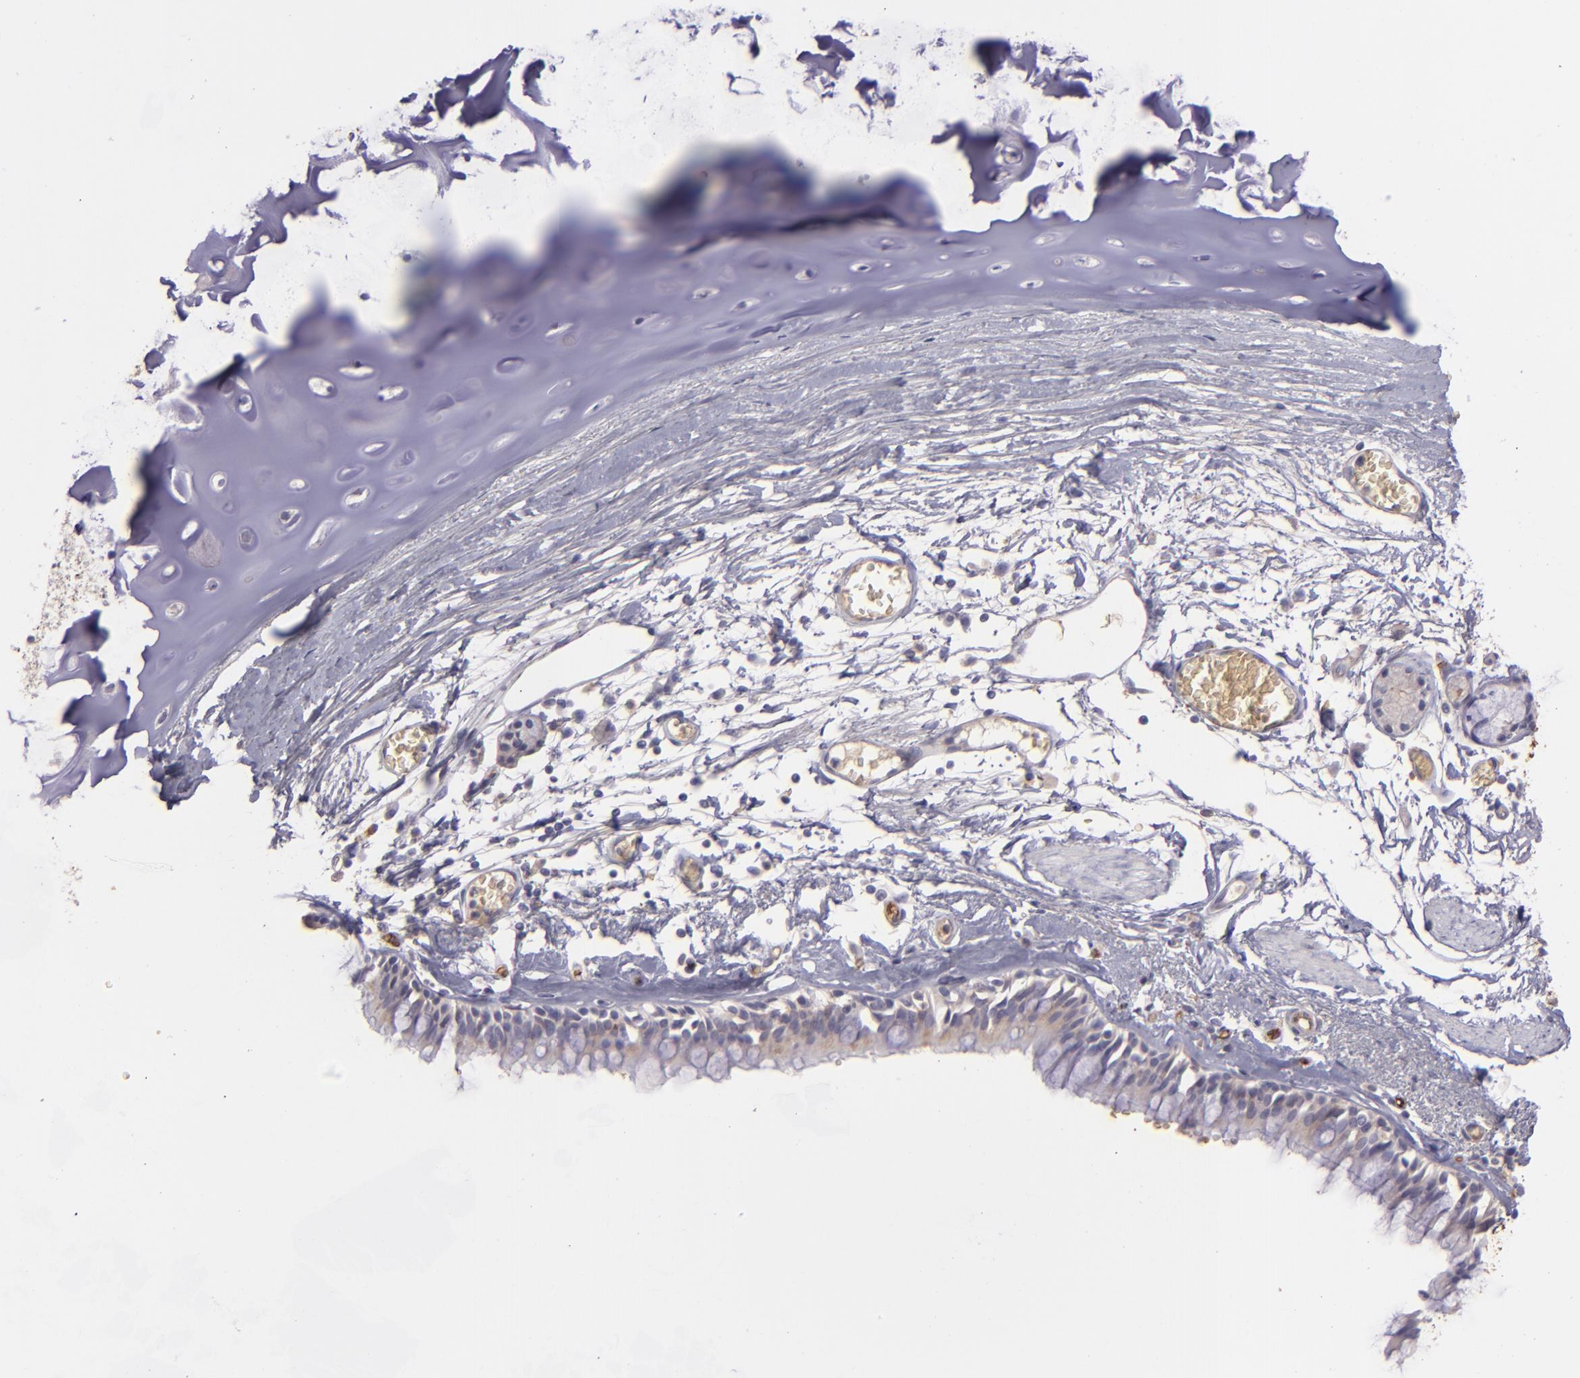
{"staining": {"intensity": "weak", "quantity": ">75%", "location": "cytoplasmic/membranous"}, "tissue": "bronchus", "cell_type": "Respiratory epithelial cells", "image_type": "normal", "snomed": [{"axis": "morphology", "description": "Normal tissue, NOS"}, {"axis": "topography", "description": "Bronchus"}, {"axis": "topography", "description": "Lung"}], "caption": "Immunohistochemical staining of normal bronchus reveals >75% levels of weak cytoplasmic/membranous protein staining in approximately >75% of respiratory epithelial cells. Using DAB (brown) and hematoxylin (blue) stains, captured at high magnification using brightfield microscopy.", "gene": "ACE", "patient": {"sex": "female", "age": 56}}